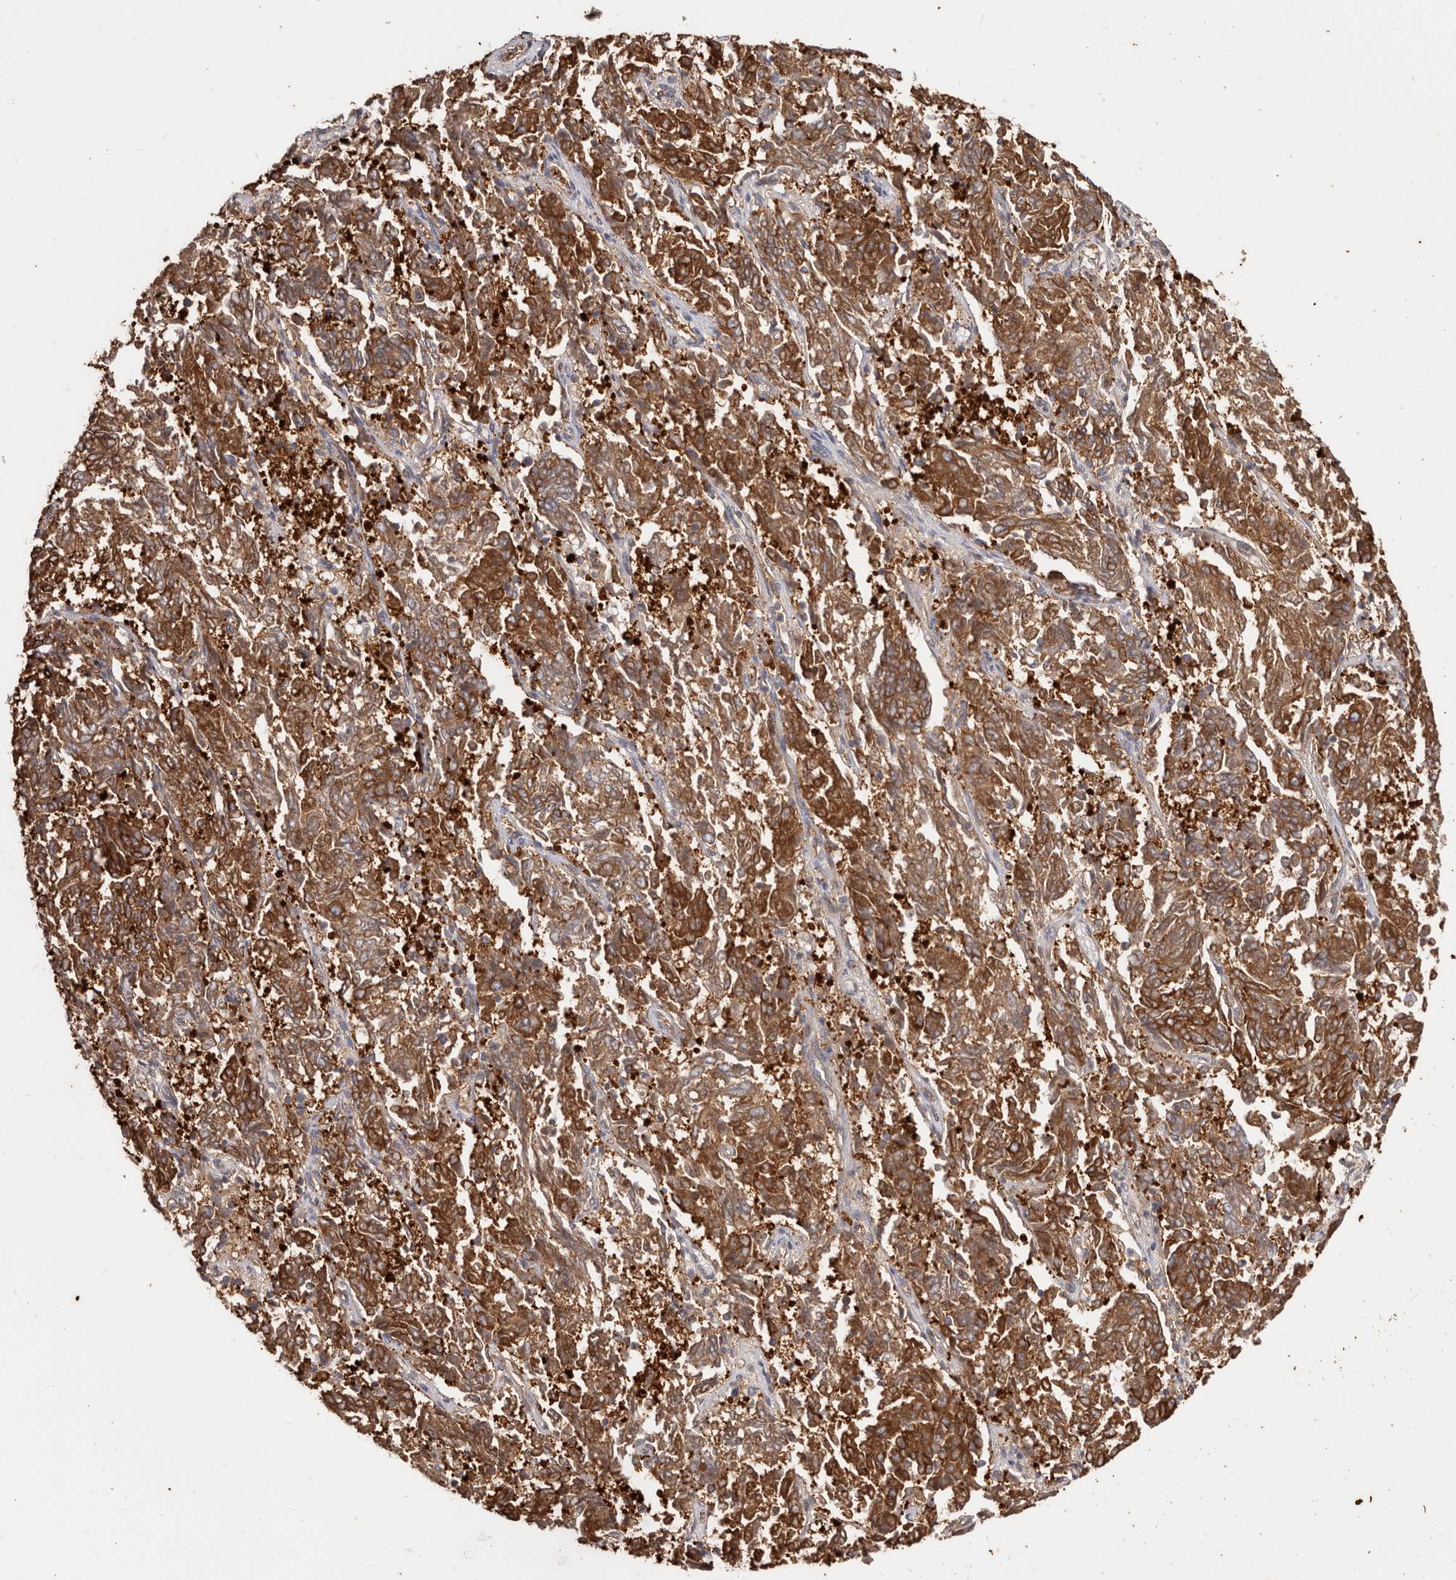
{"staining": {"intensity": "strong", "quantity": ">75%", "location": "cytoplasmic/membranous"}, "tissue": "endometrial cancer", "cell_type": "Tumor cells", "image_type": "cancer", "snomed": [{"axis": "morphology", "description": "Adenocarcinoma, NOS"}, {"axis": "topography", "description": "Endometrium"}], "caption": "Tumor cells exhibit high levels of strong cytoplasmic/membranous expression in approximately >75% of cells in adenocarcinoma (endometrial). The staining was performed using DAB, with brown indicating positive protein expression. Nuclei are stained blue with hematoxylin.", "gene": "EPRS1", "patient": {"sex": "female", "age": 80}}